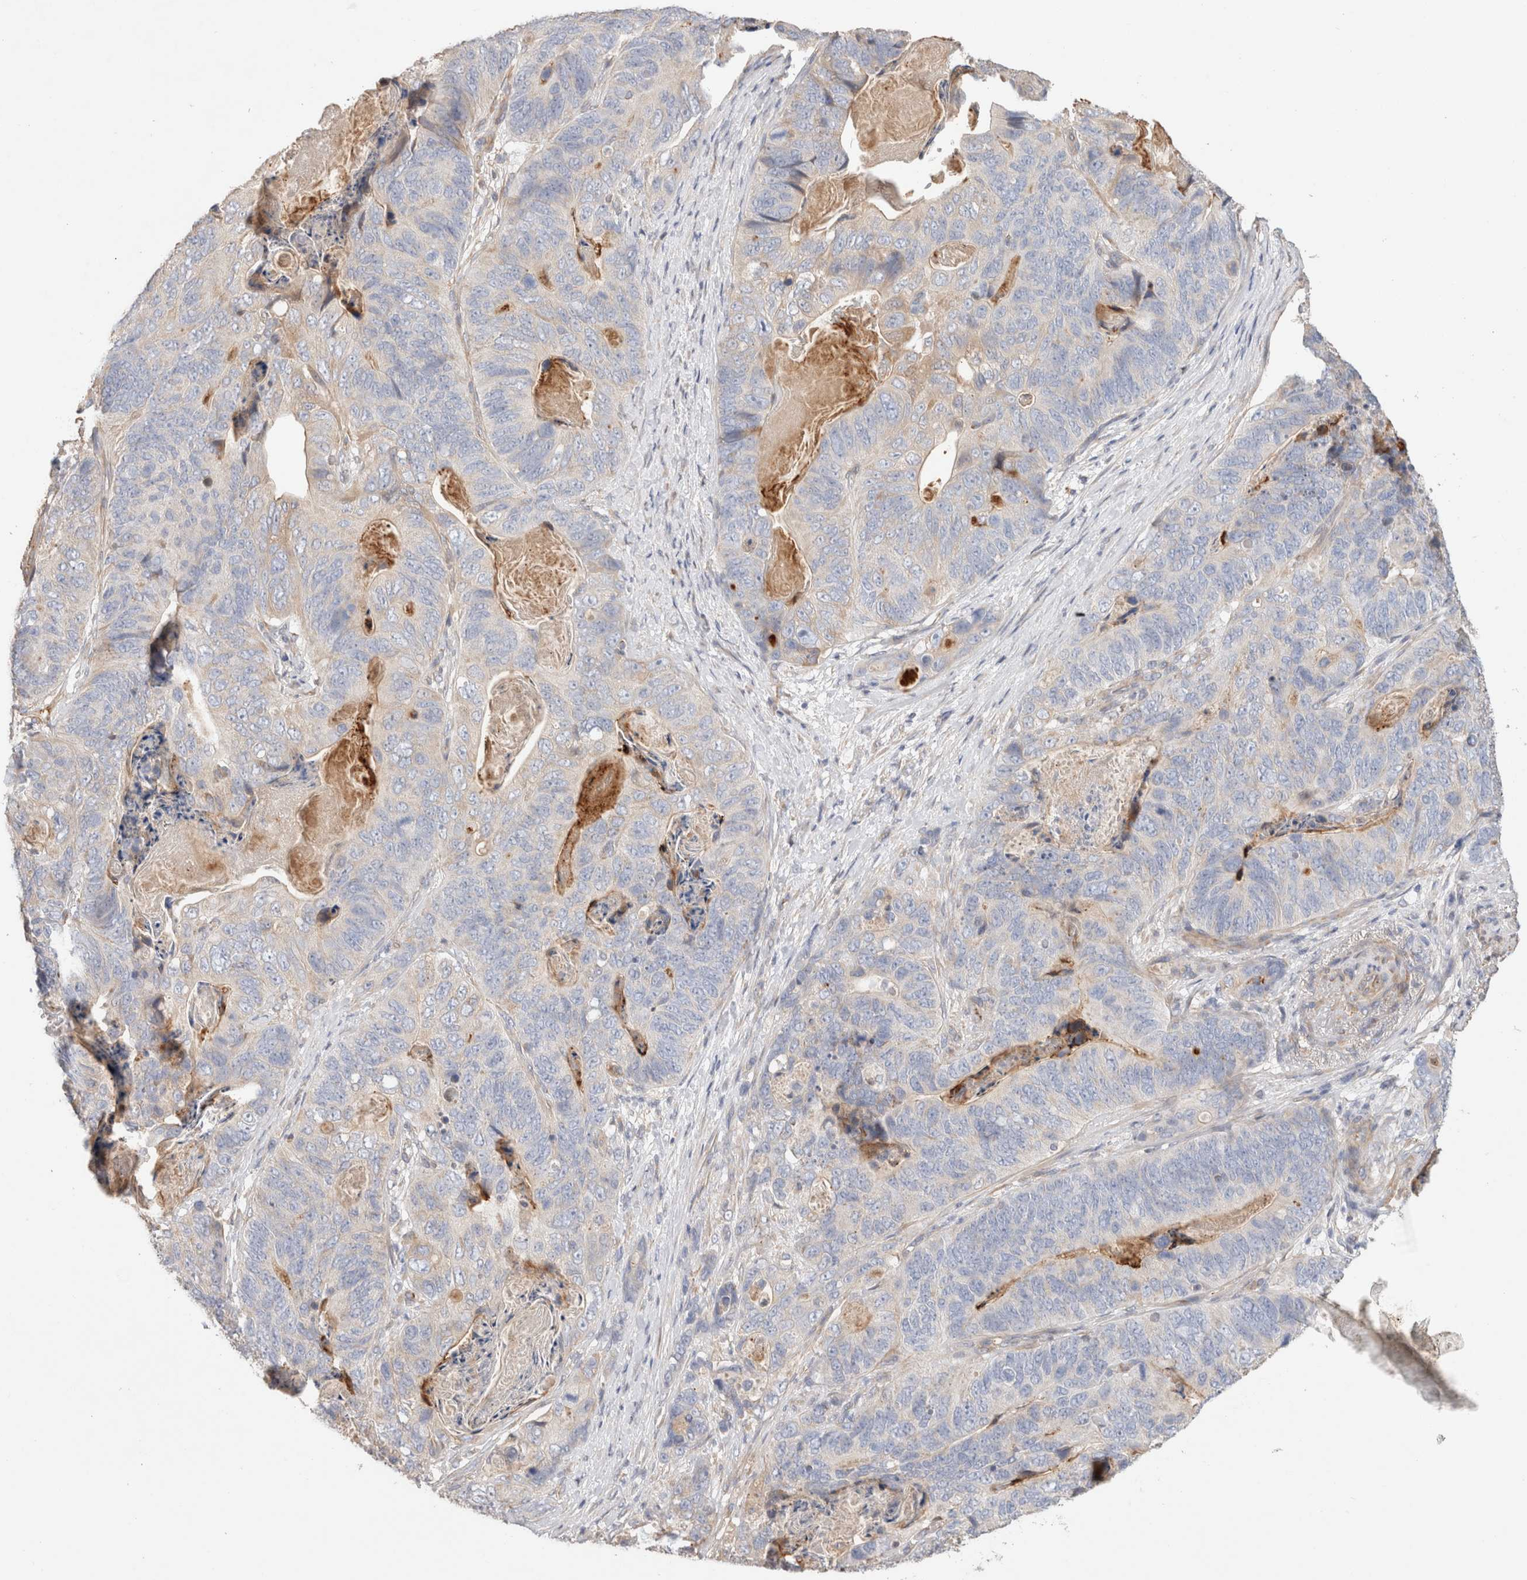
{"staining": {"intensity": "negative", "quantity": "none", "location": "none"}, "tissue": "stomach cancer", "cell_type": "Tumor cells", "image_type": "cancer", "snomed": [{"axis": "morphology", "description": "Normal tissue, NOS"}, {"axis": "morphology", "description": "Adenocarcinoma, NOS"}, {"axis": "topography", "description": "Stomach"}], "caption": "Tumor cells are negative for brown protein staining in stomach cancer.", "gene": "PROS1", "patient": {"sex": "female", "age": 89}}